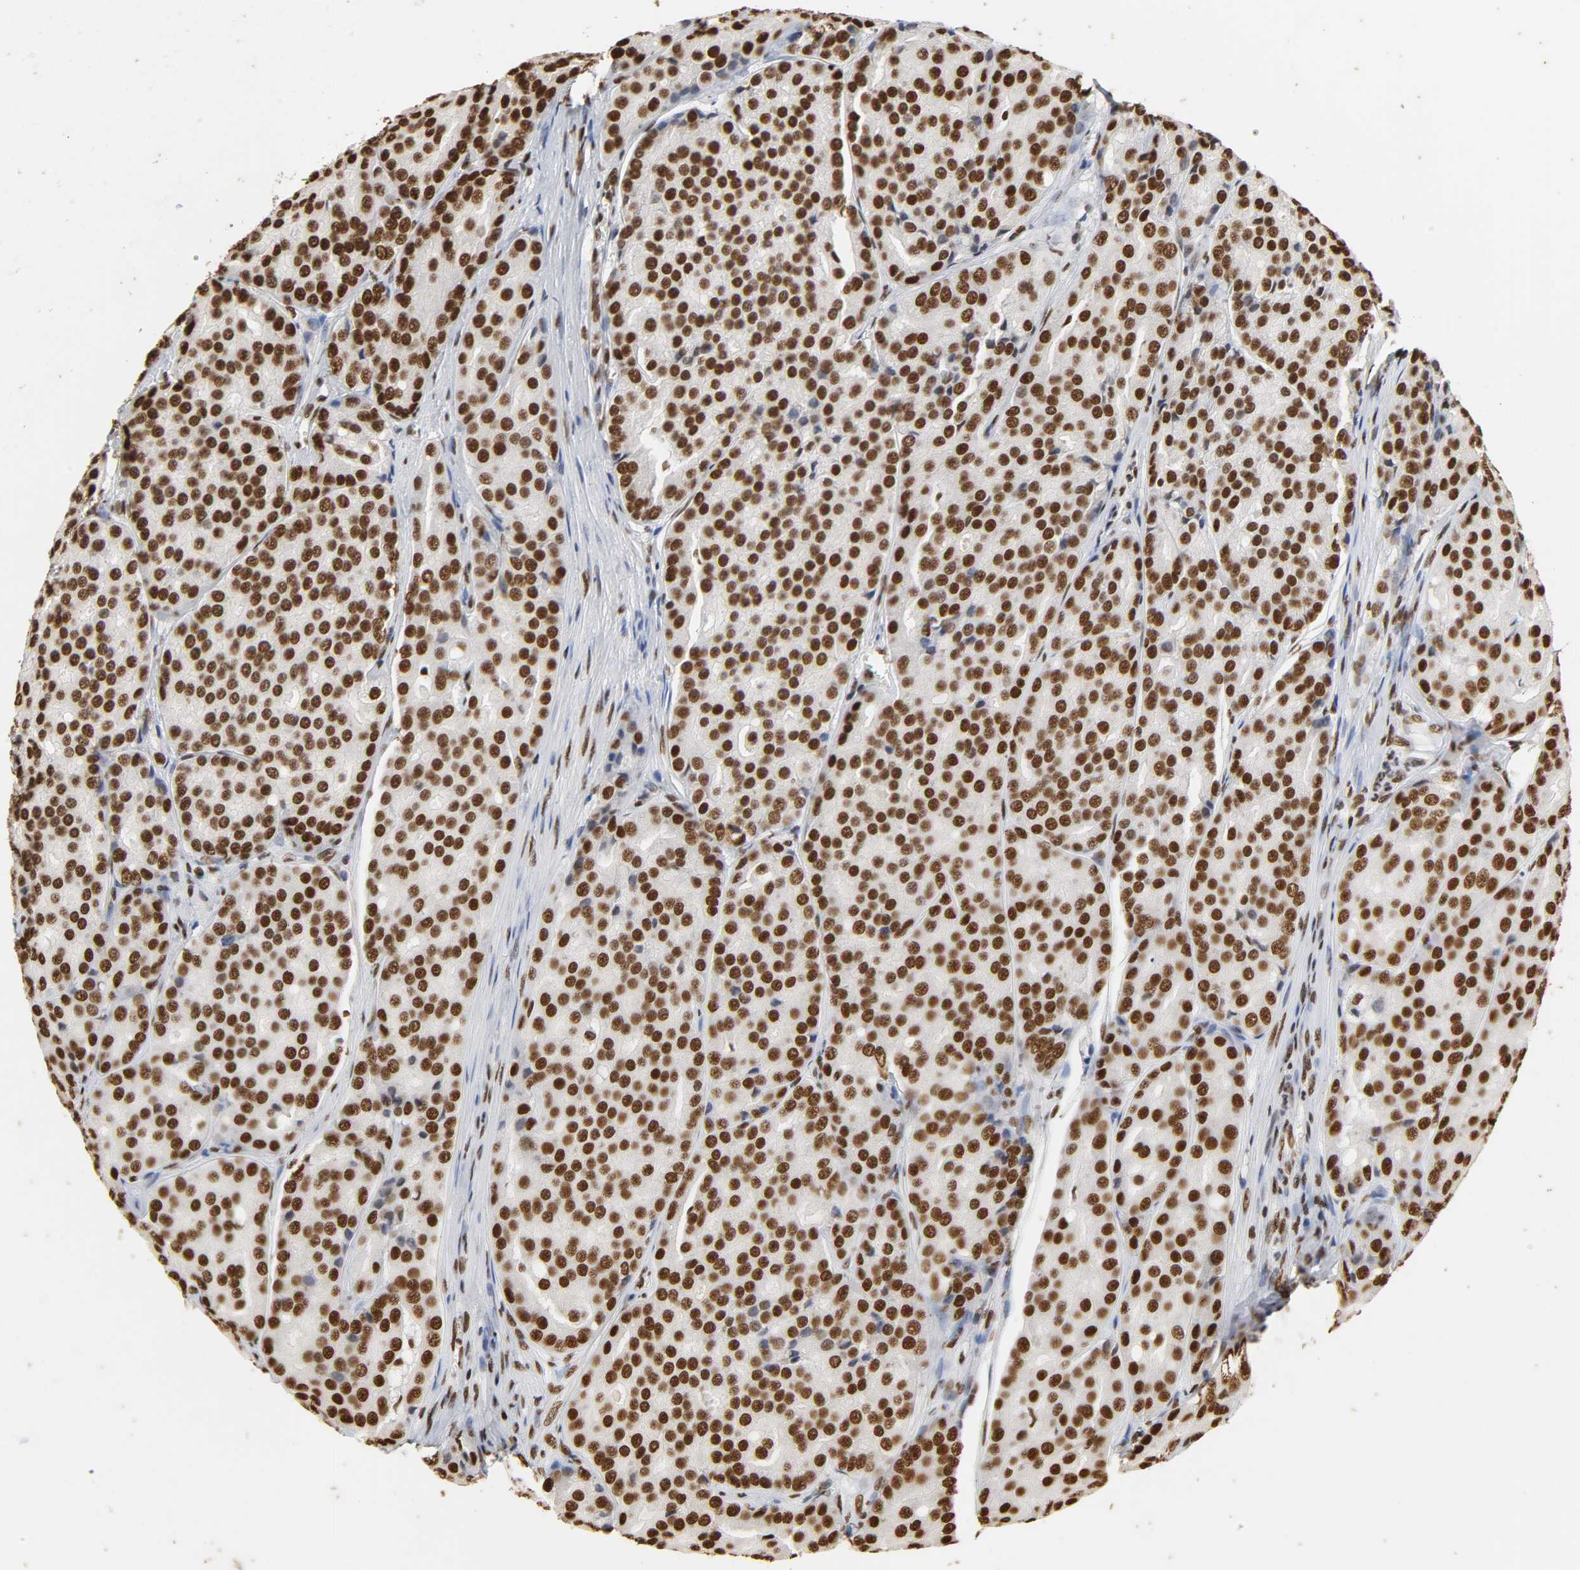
{"staining": {"intensity": "strong", "quantity": ">75%", "location": "nuclear"}, "tissue": "prostate cancer", "cell_type": "Tumor cells", "image_type": "cancer", "snomed": [{"axis": "morphology", "description": "Adenocarcinoma, High grade"}, {"axis": "topography", "description": "Prostate"}], "caption": "A brown stain labels strong nuclear staining of a protein in human high-grade adenocarcinoma (prostate) tumor cells.", "gene": "HNRNPC", "patient": {"sex": "male", "age": 64}}